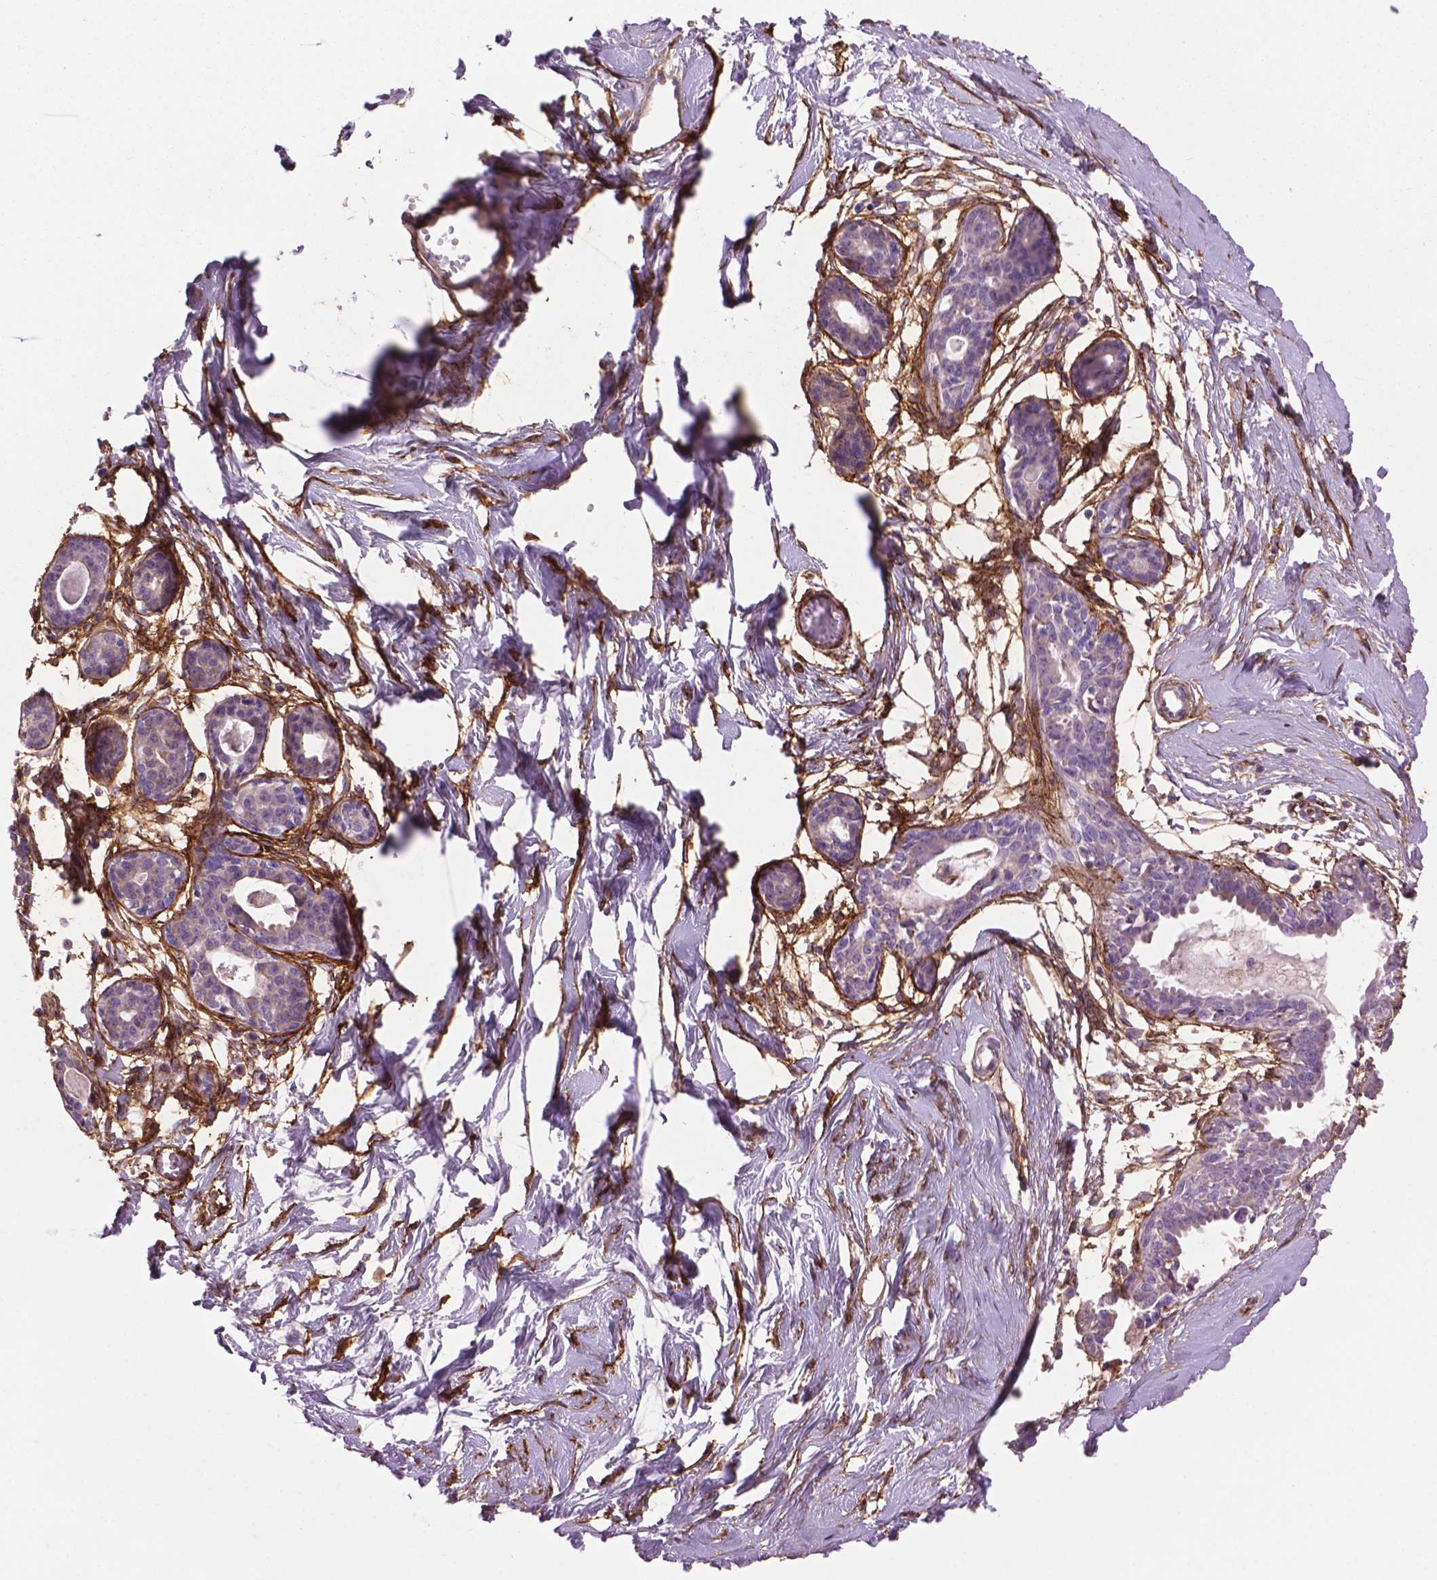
{"staining": {"intensity": "moderate", "quantity": ">75%", "location": "cytoplasmic/membranous"}, "tissue": "breast", "cell_type": "Adipocytes", "image_type": "normal", "snomed": [{"axis": "morphology", "description": "Normal tissue, NOS"}, {"axis": "topography", "description": "Breast"}], "caption": "Immunohistochemistry (IHC) image of normal human breast stained for a protein (brown), which reveals medium levels of moderate cytoplasmic/membranous positivity in approximately >75% of adipocytes.", "gene": "LRRC3C", "patient": {"sex": "female", "age": 45}}